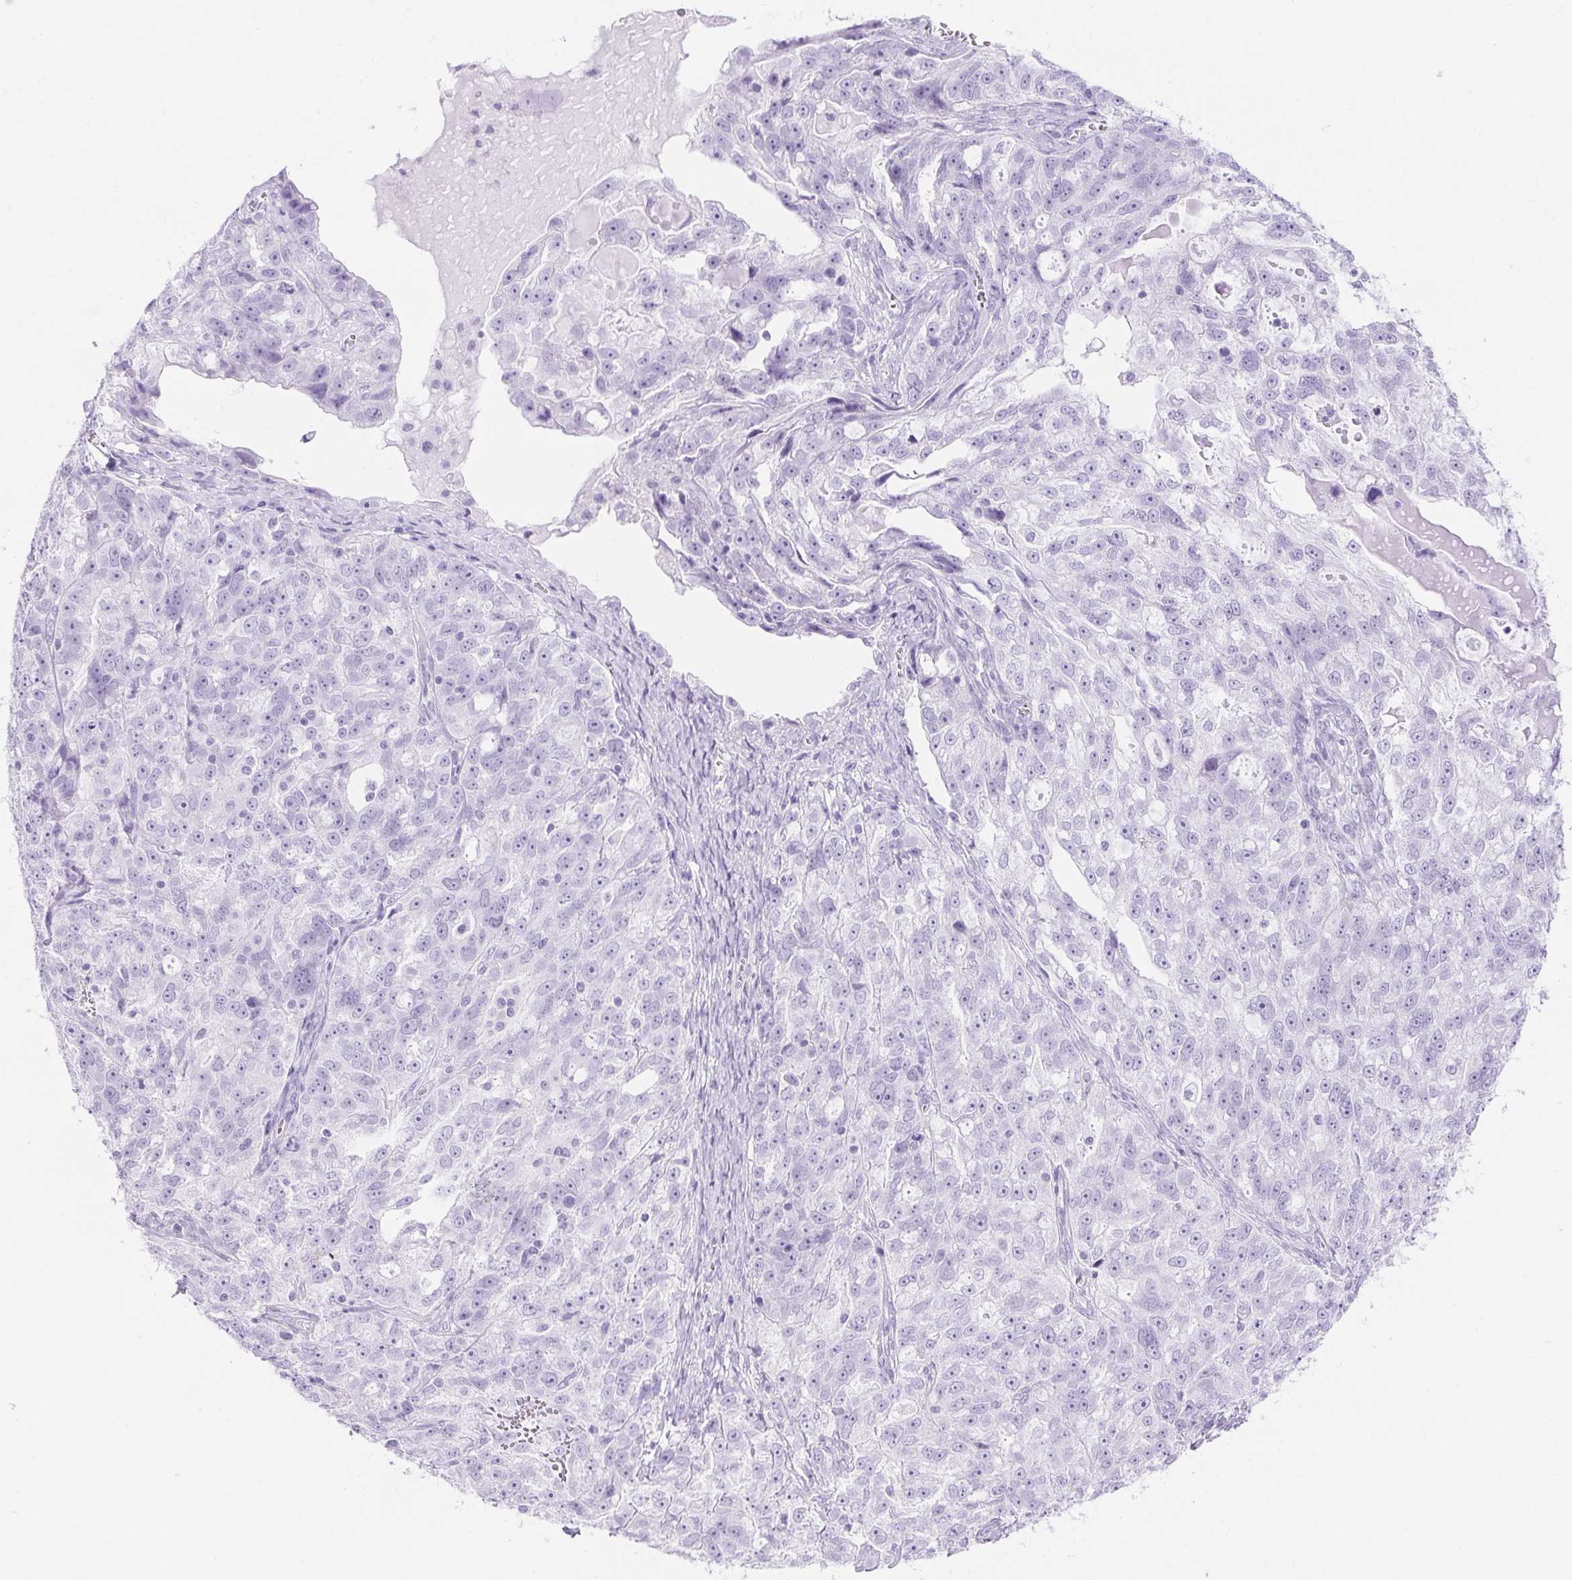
{"staining": {"intensity": "negative", "quantity": "none", "location": "none"}, "tissue": "ovarian cancer", "cell_type": "Tumor cells", "image_type": "cancer", "snomed": [{"axis": "morphology", "description": "Cystadenocarcinoma, serous, NOS"}, {"axis": "topography", "description": "Ovary"}], "caption": "This is a histopathology image of immunohistochemistry (IHC) staining of ovarian serous cystadenocarcinoma, which shows no staining in tumor cells.", "gene": "ERP27", "patient": {"sex": "female", "age": 51}}